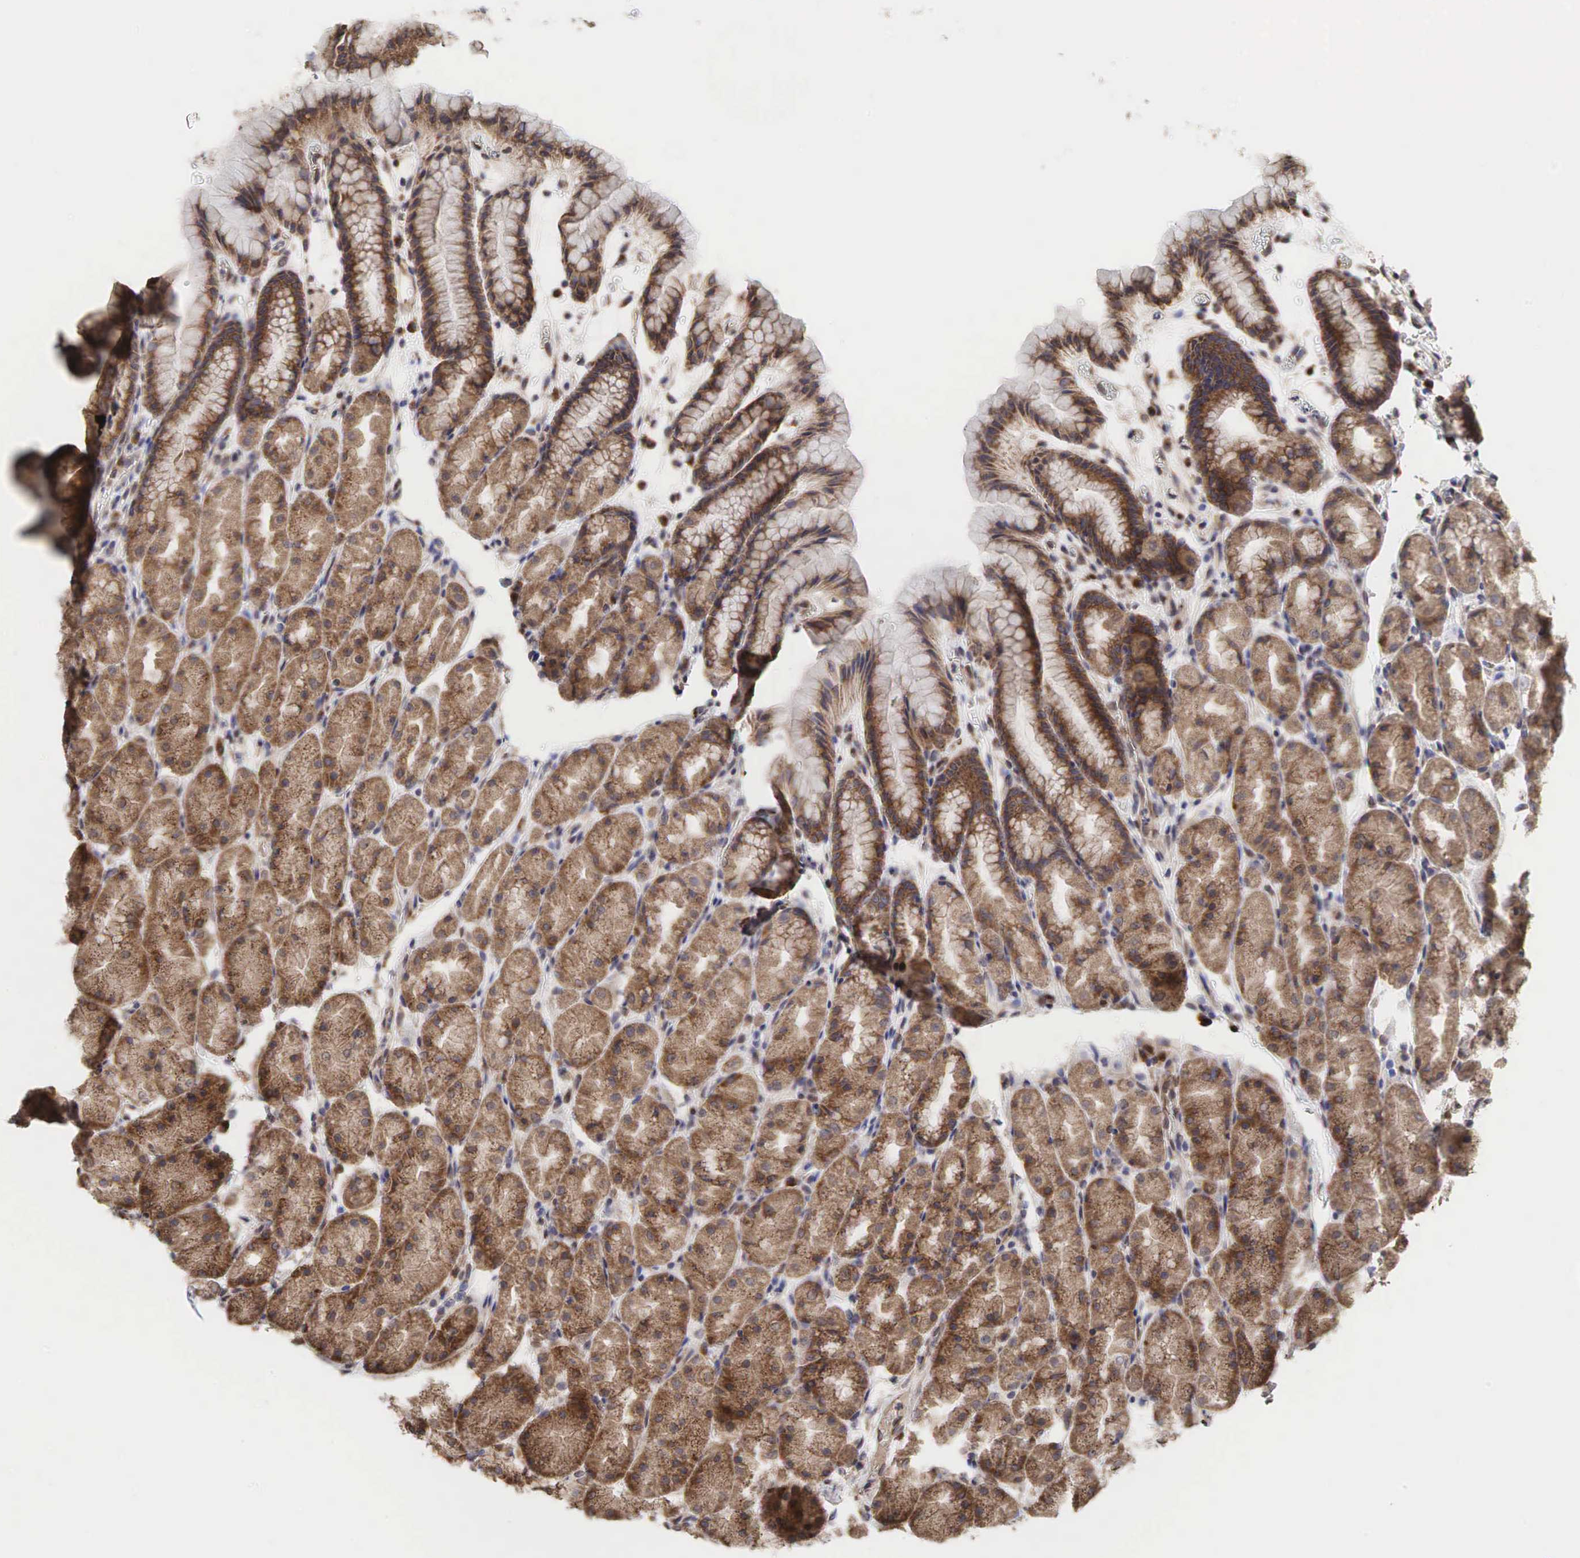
{"staining": {"intensity": "moderate", "quantity": ">75%", "location": "cytoplasmic/membranous"}, "tissue": "stomach", "cell_type": "Glandular cells", "image_type": "normal", "snomed": [{"axis": "morphology", "description": "Adenocarcinoma, NOS"}, {"axis": "topography", "description": "Stomach, upper"}], "caption": "Immunohistochemistry of normal stomach reveals medium levels of moderate cytoplasmic/membranous positivity in approximately >75% of glandular cells. (Brightfield microscopy of DAB IHC at high magnification).", "gene": "PABPC5", "patient": {"sex": "male", "age": 47}}